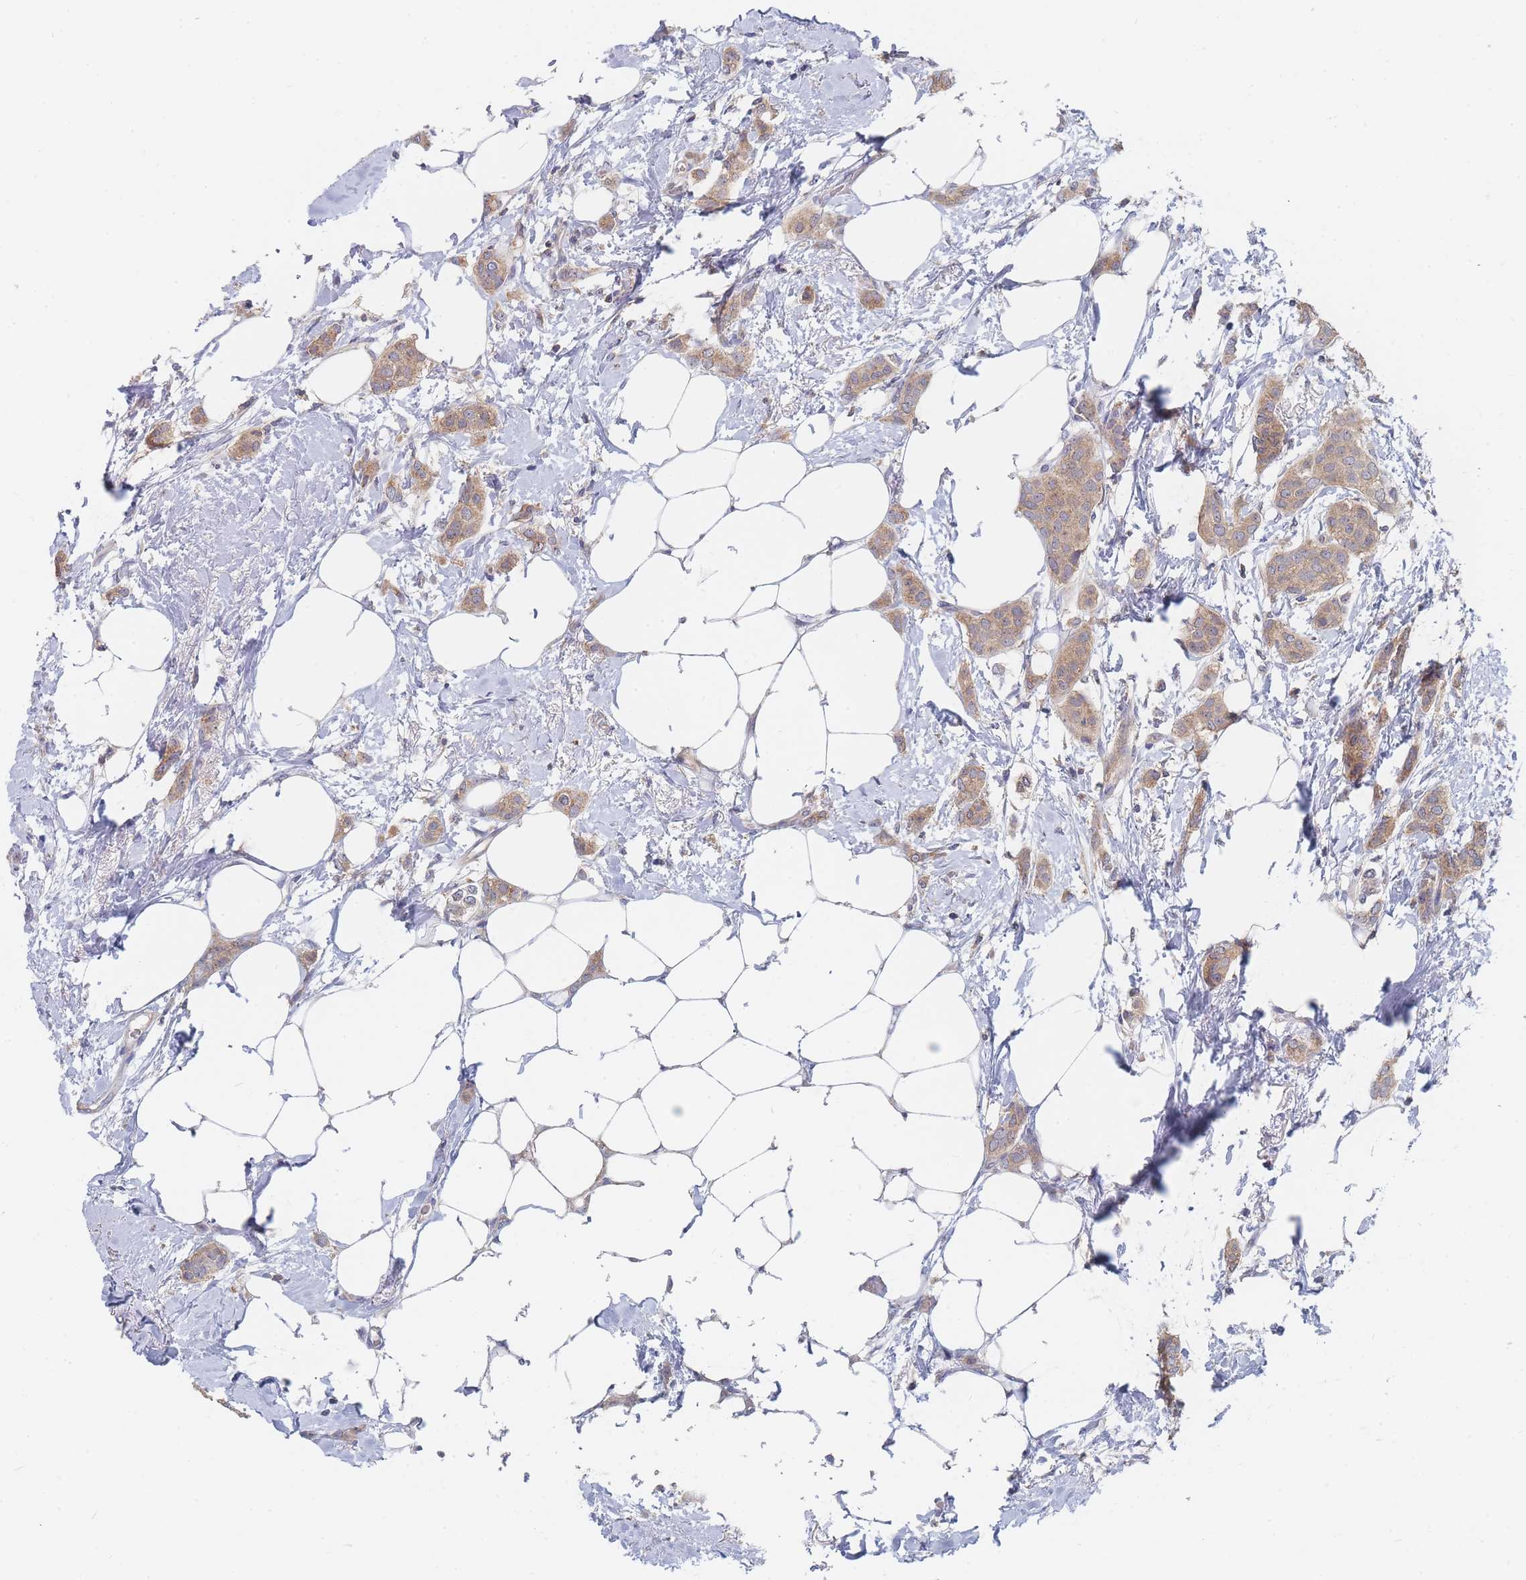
{"staining": {"intensity": "moderate", "quantity": ">75%", "location": "cytoplasmic/membranous"}, "tissue": "breast cancer", "cell_type": "Tumor cells", "image_type": "cancer", "snomed": [{"axis": "morphology", "description": "Duct carcinoma"}, {"axis": "topography", "description": "Breast"}], "caption": "An IHC photomicrograph of neoplastic tissue is shown. Protein staining in brown shows moderate cytoplasmic/membranous positivity in breast cancer (intraductal carcinoma) within tumor cells. The protein of interest is shown in brown color, while the nuclei are stained blue.", "gene": "PPP6C", "patient": {"sex": "female", "age": 72}}